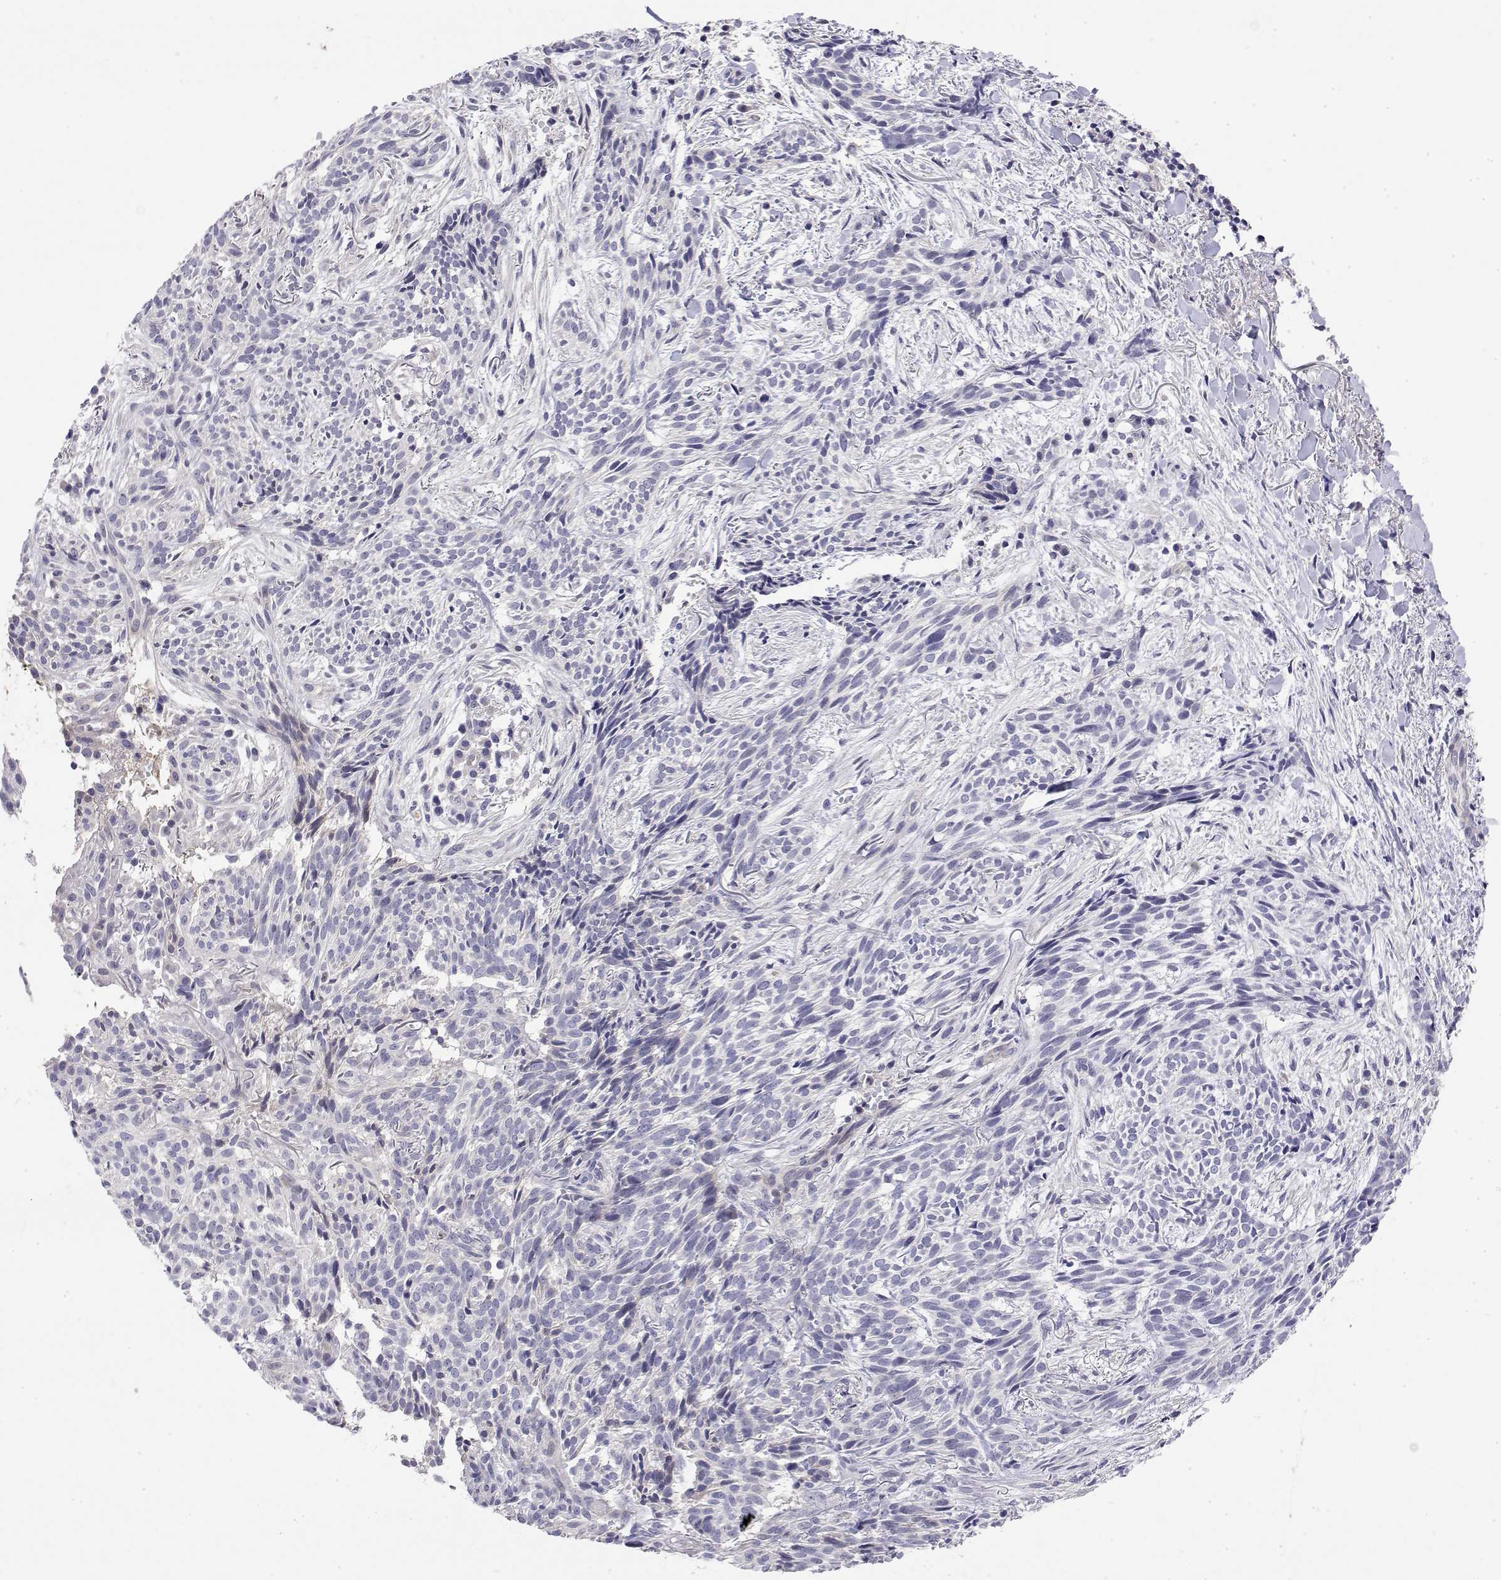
{"staining": {"intensity": "negative", "quantity": "none", "location": "none"}, "tissue": "skin cancer", "cell_type": "Tumor cells", "image_type": "cancer", "snomed": [{"axis": "morphology", "description": "Basal cell carcinoma"}, {"axis": "topography", "description": "Skin"}], "caption": "This is a micrograph of immunohistochemistry (IHC) staining of skin basal cell carcinoma, which shows no expression in tumor cells.", "gene": "GGACT", "patient": {"sex": "male", "age": 71}}